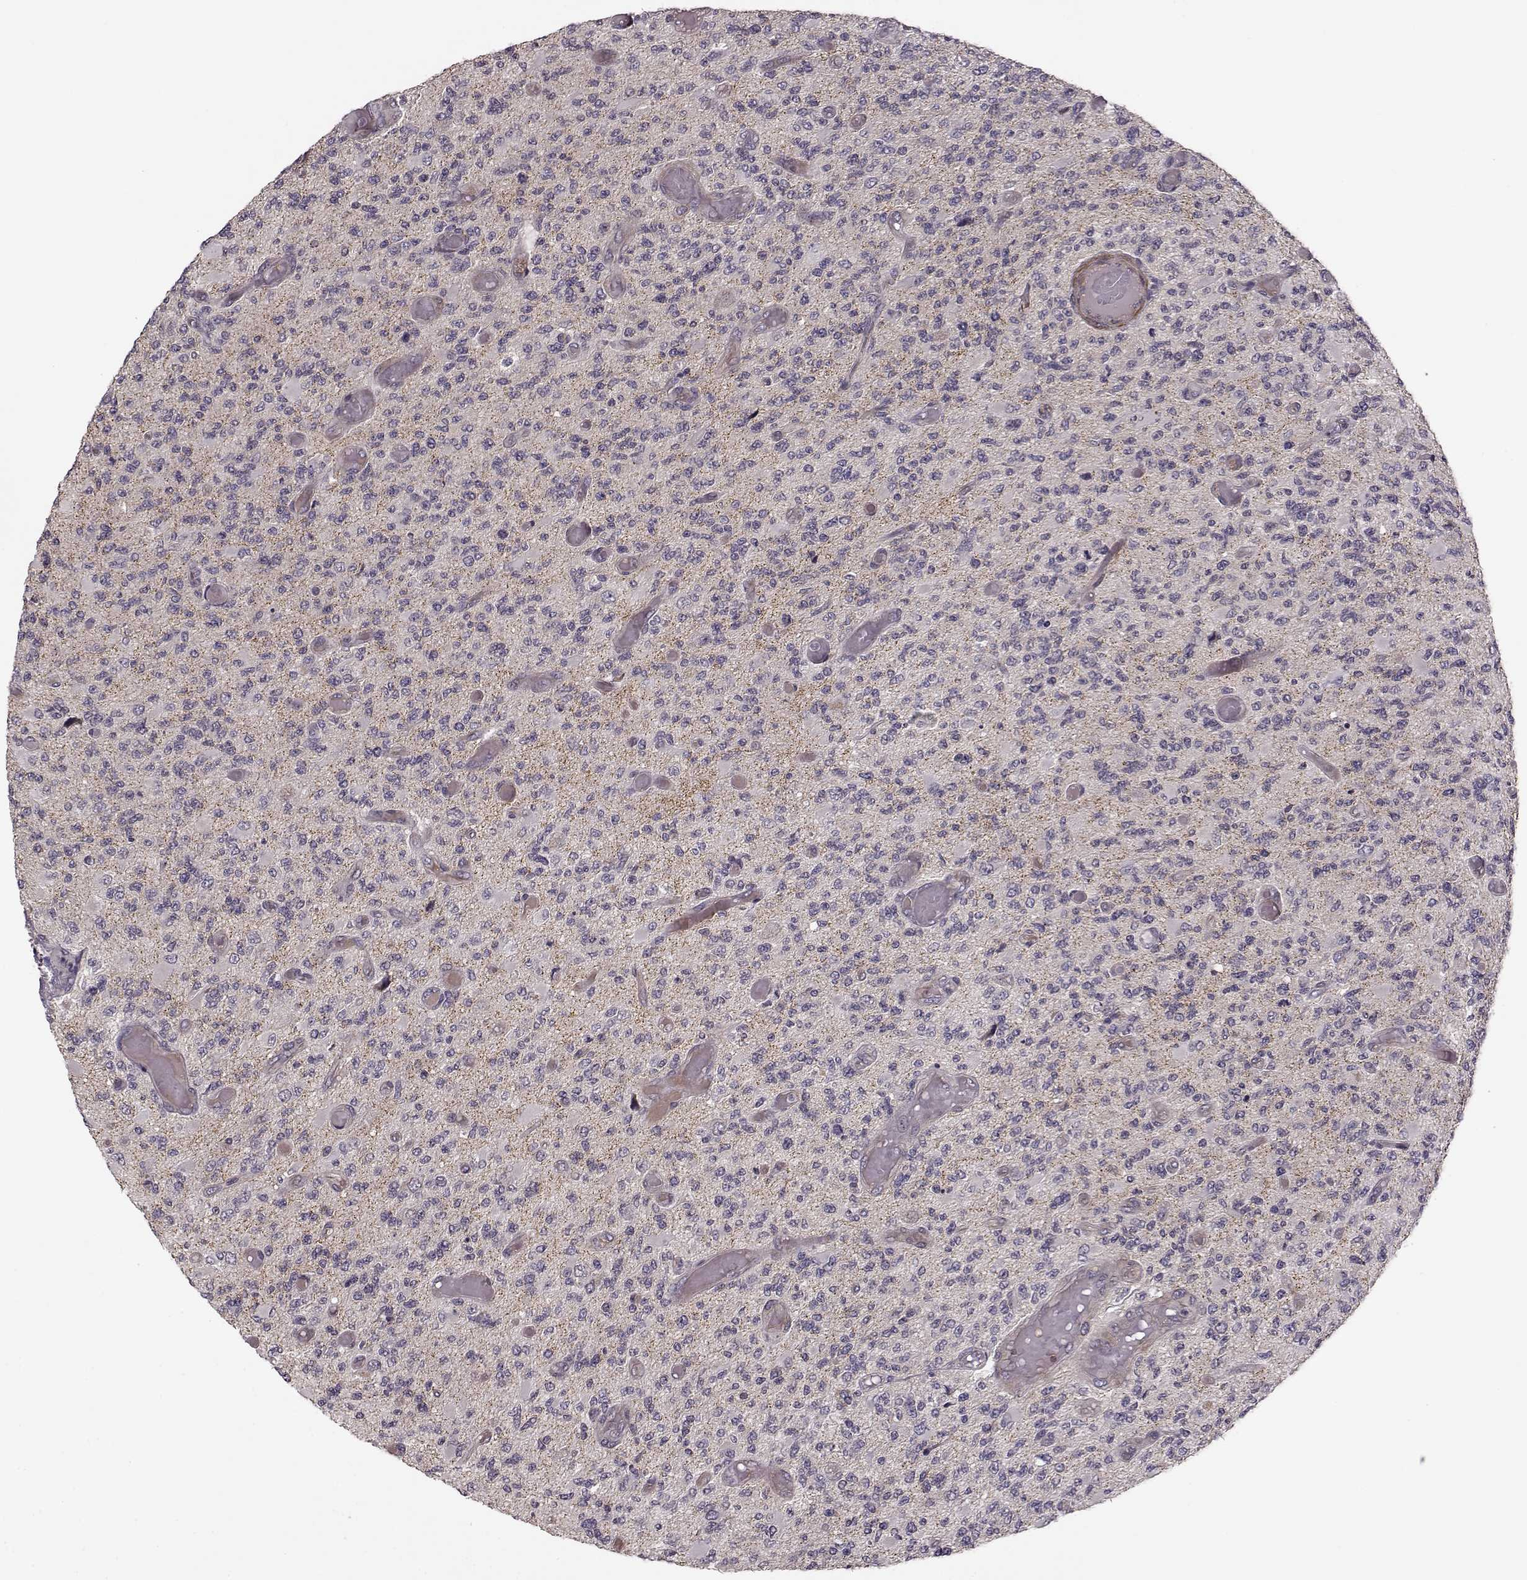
{"staining": {"intensity": "negative", "quantity": "none", "location": "none"}, "tissue": "glioma", "cell_type": "Tumor cells", "image_type": "cancer", "snomed": [{"axis": "morphology", "description": "Glioma, malignant, High grade"}, {"axis": "topography", "description": "Brain"}], "caption": "DAB (3,3'-diaminobenzidine) immunohistochemical staining of human malignant glioma (high-grade) displays no significant positivity in tumor cells.", "gene": "SLAIN2", "patient": {"sex": "female", "age": 63}}